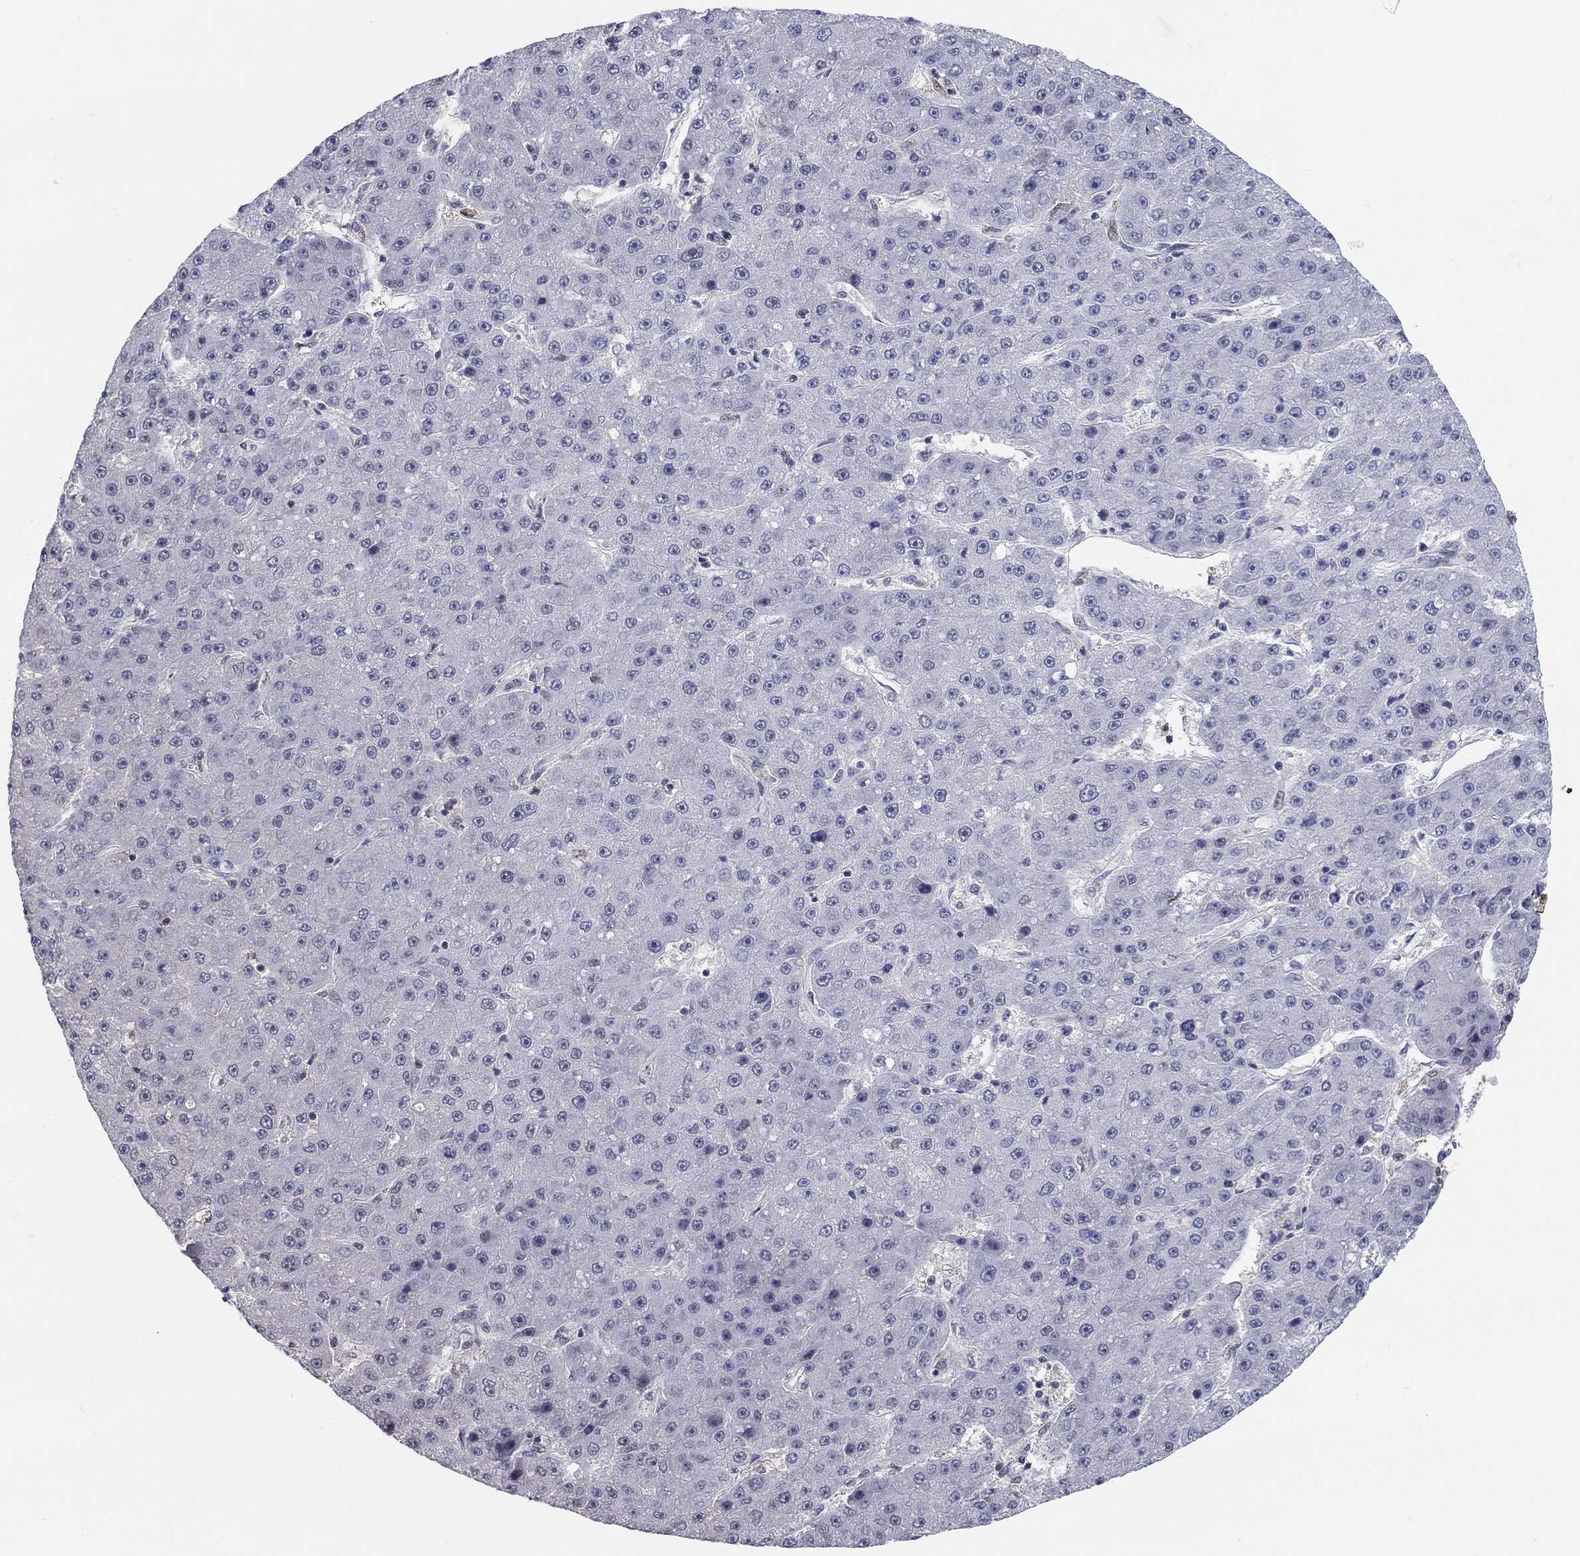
{"staining": {"intensity": "negative", "quantity": "none", "location": "none"}, "tissue": "liver cancer", "cell_type": "Tumor cells", "image_type": "cancer", "snomed": [{"axis": "morphology", "description": "Carcinoma, Hepatocellular, NOS"}, {"axis": "topography", "description": "Liver"}], "caption": "Histopathology image shows no protein staining in tumor cells of hepatocellular carcinoma (liver) tissue.", "gene": "CENPE", "patient": {"sex": "male", "age": 67}}